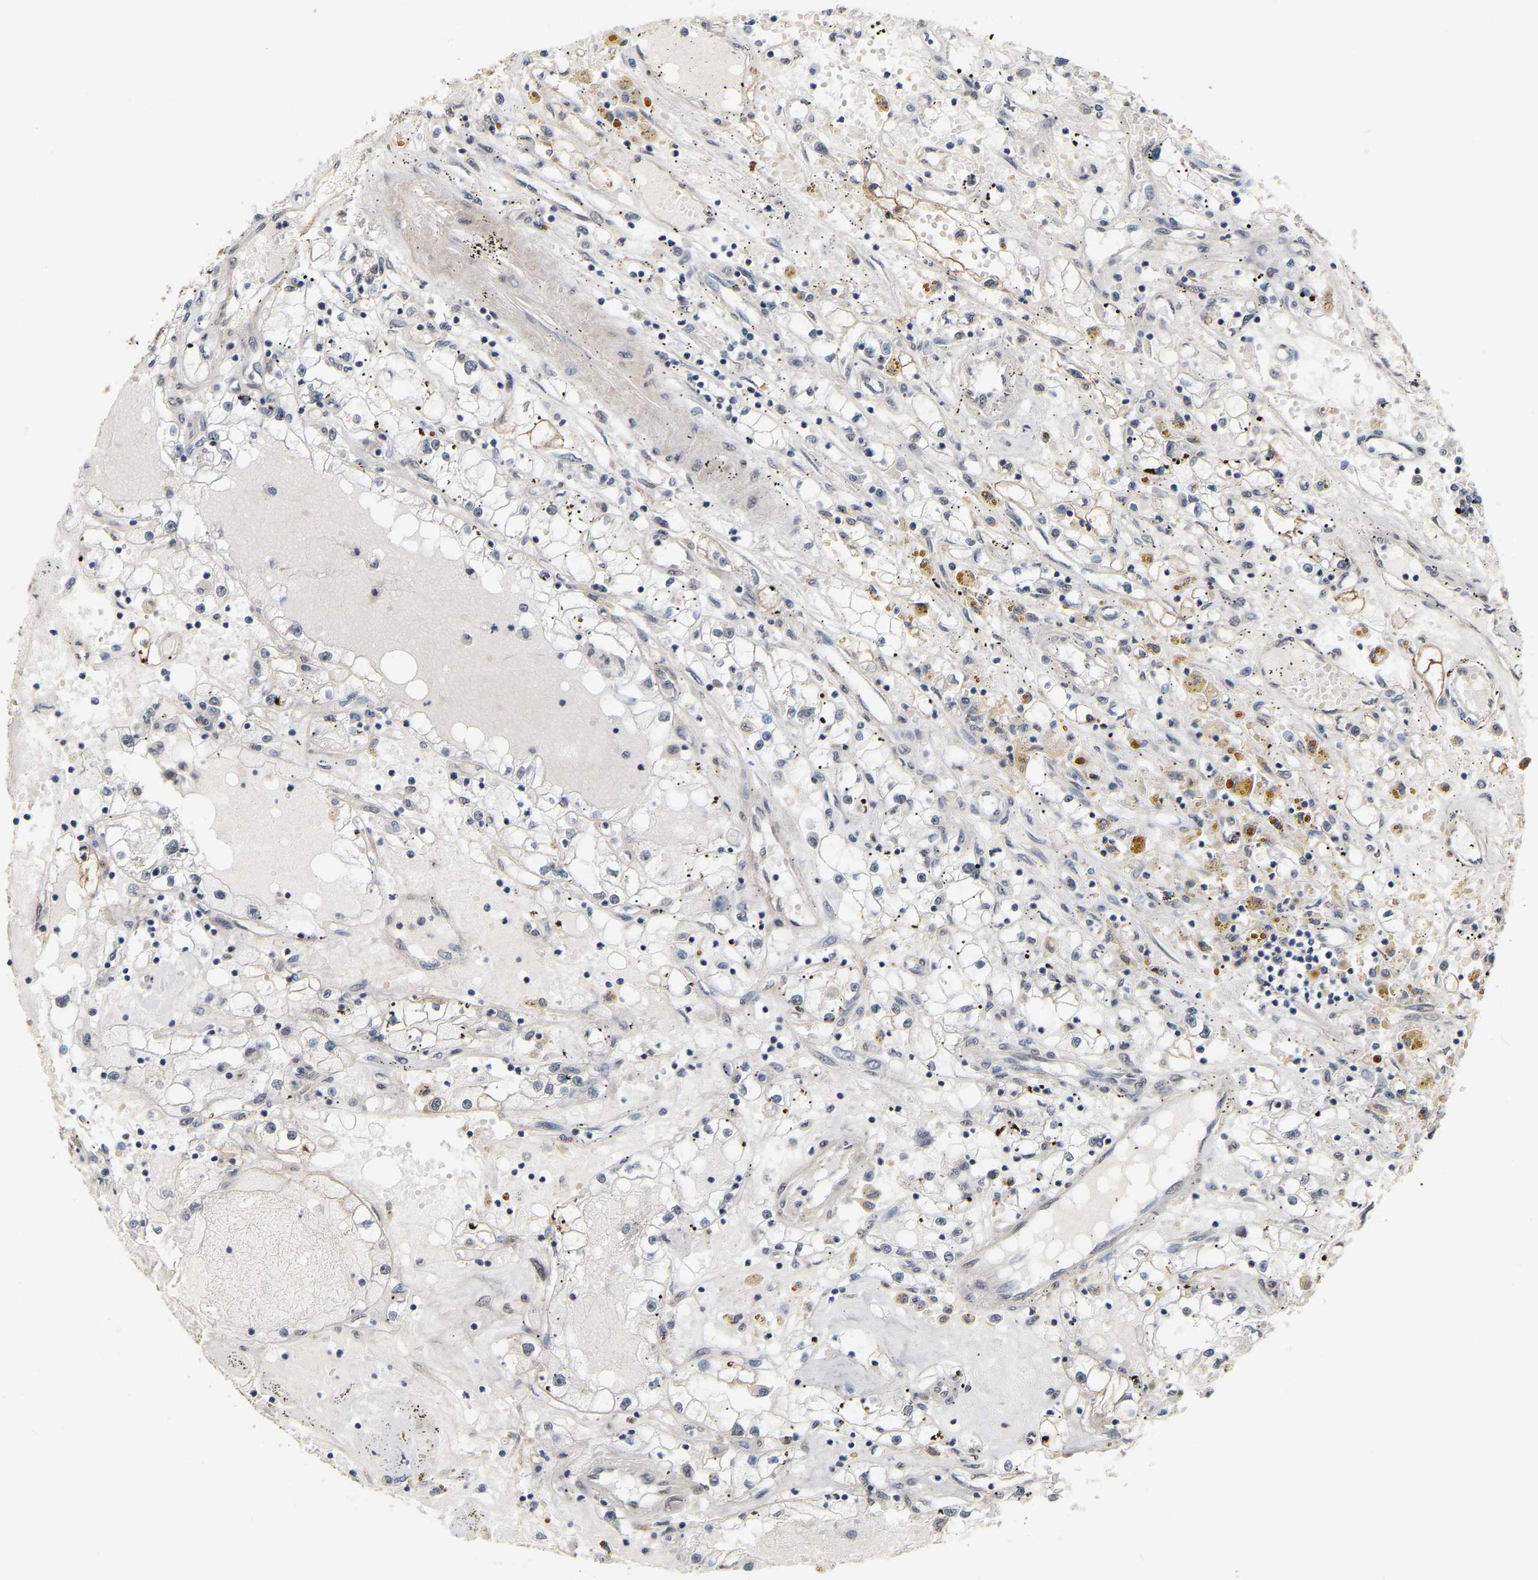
{"staining": {"intensity": "moderate", "quantity": "<25%", "location": "cytoplasmic/membranous"}, "tissue": "renal cancer", "cell_type": "Tumor cells", "image_type": "cancer", "snomed": [{"axis": "morphology", "description": "Adenocarcinoma, NOS"}, {"axis": "topography", "description": "Kidney"}], "caption": "Renal cancer (adenocarcinoma) tissue displays moderate cytoplasmic/membranous expression in about <25% of tumor cells, visualized by immunohistochemistry.", "gene": "RUVBL1", "patient": {"sex": "male", "age": 56}}